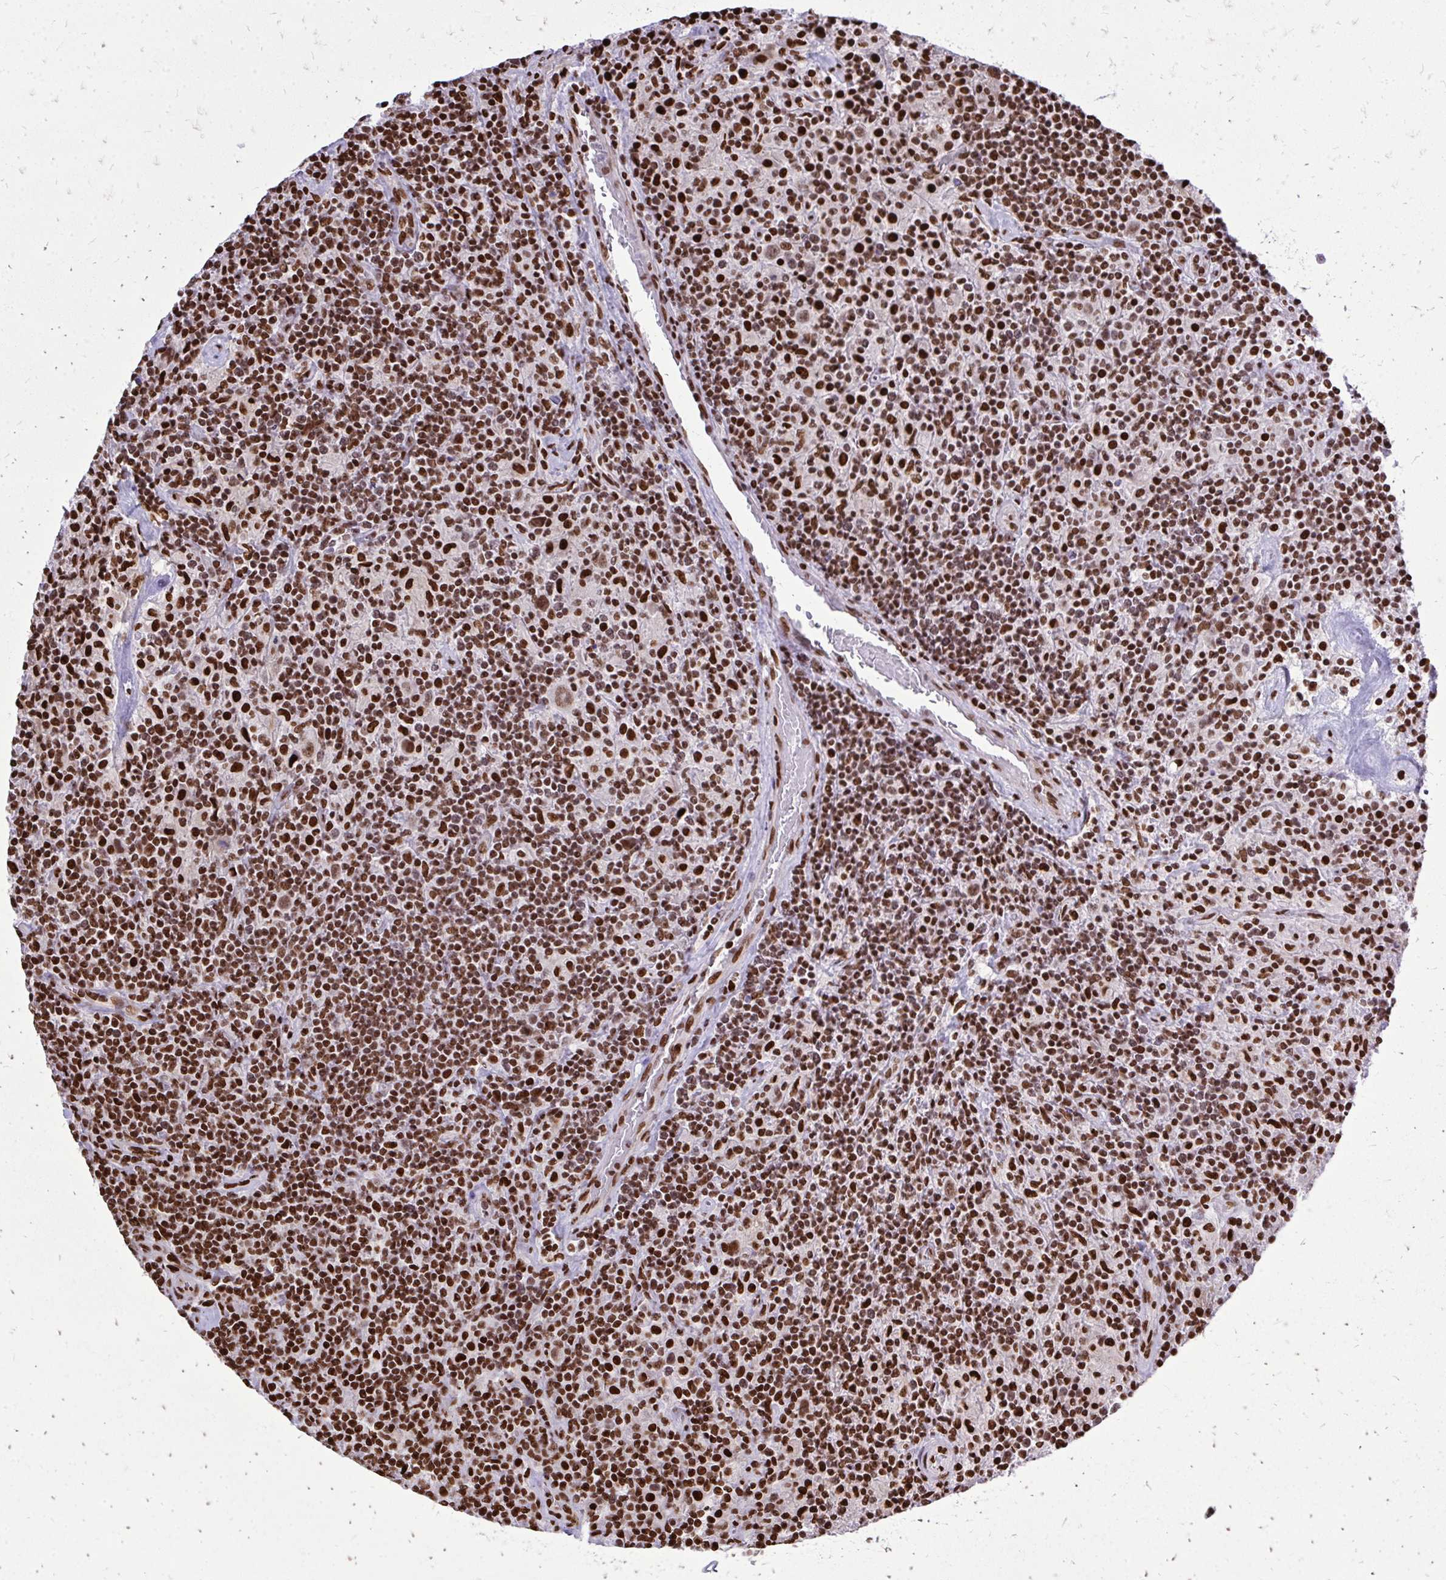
{"staining": {"intensity": "moderate", "quantity": ">75%", "location": "nuclear"}, "tissue": "lymphoma", "cell_type": "Tumor cells", "image_type": "cancer", "snomed": [{"axis": "morphology", "description": "Hodgkin's disease, NOS"}, {"axis": "topography", "description": "Lymph node"}], "caption": "Lymphoma was stained to show a protein in brown. There is medium levels of moderate nuclear expression in about >75% of tumor cells. The protein of interest is stained brown, and the nuclei are stained in blue (DAB (3,3'-diaminobenzidine) IHC with brightfield microscopy, high magnification).", "gene": "TBL1Y", "patient": {"sex": "male", "age": 70}}